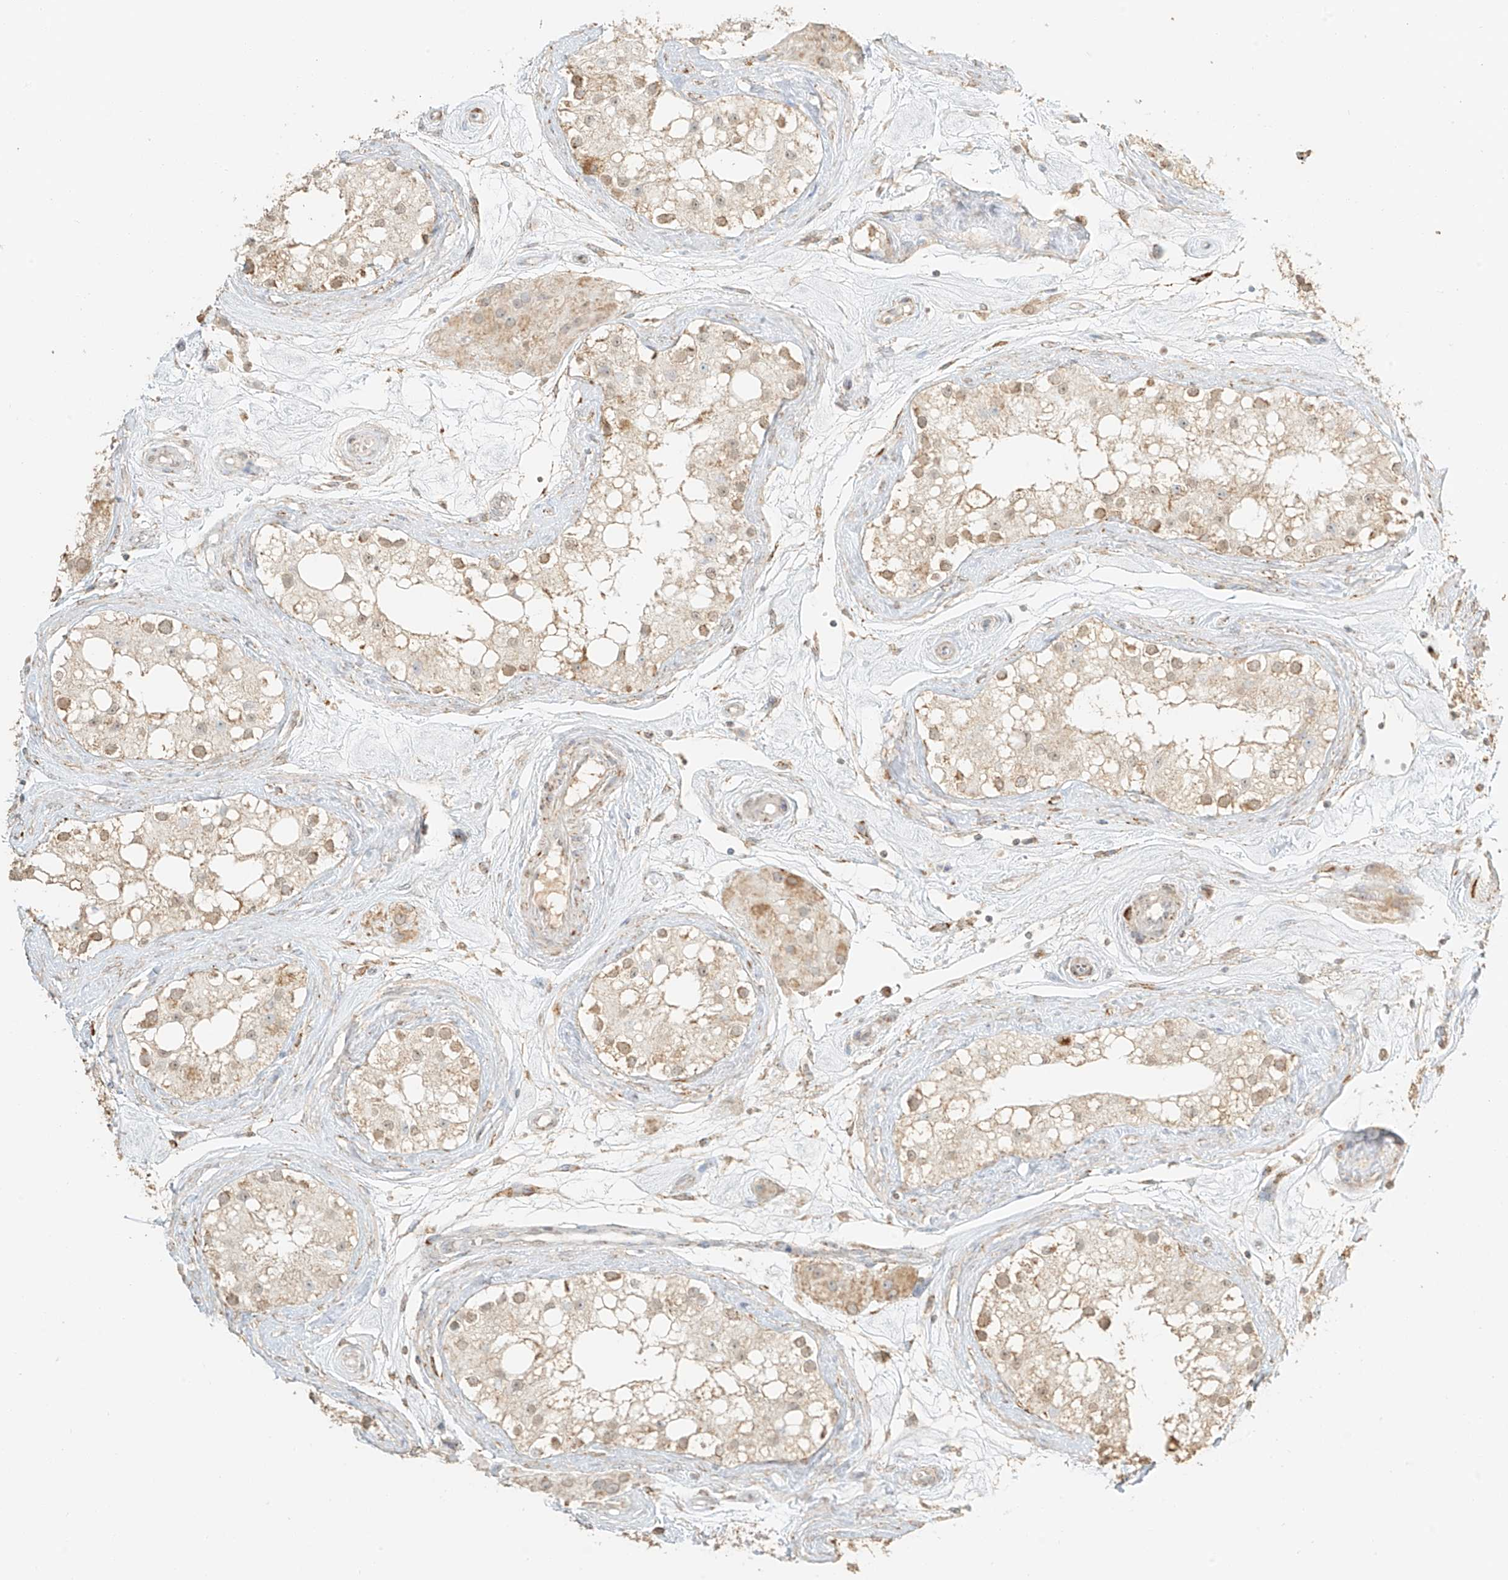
{"staining": {"intensity": "moderate", "quantity": "25%-75%", "location": "cytoplasmic/membranous,nuclear"}, "tissue": "testis", "cell_type": "Cells in seminiferous ducts", "image_type": "normal", "snomed": [{"axis": "morphology", "description": "Normal tissue, NOS"}, {"axis": "topography", "description": "Testis"}], "caption": "Protein expression analysis of unremarkable human testis reveals moderate cytoplasmic/membranous,nuclear expression in about 25%-75% of cells in seminiferous ducts. Using DAB (brown) and hematoxylin (blue) stains, captured at high magnification using brightfield microscopy.", "gene": "MIPEP", "patient": {"sex": "male", "age": 84}}